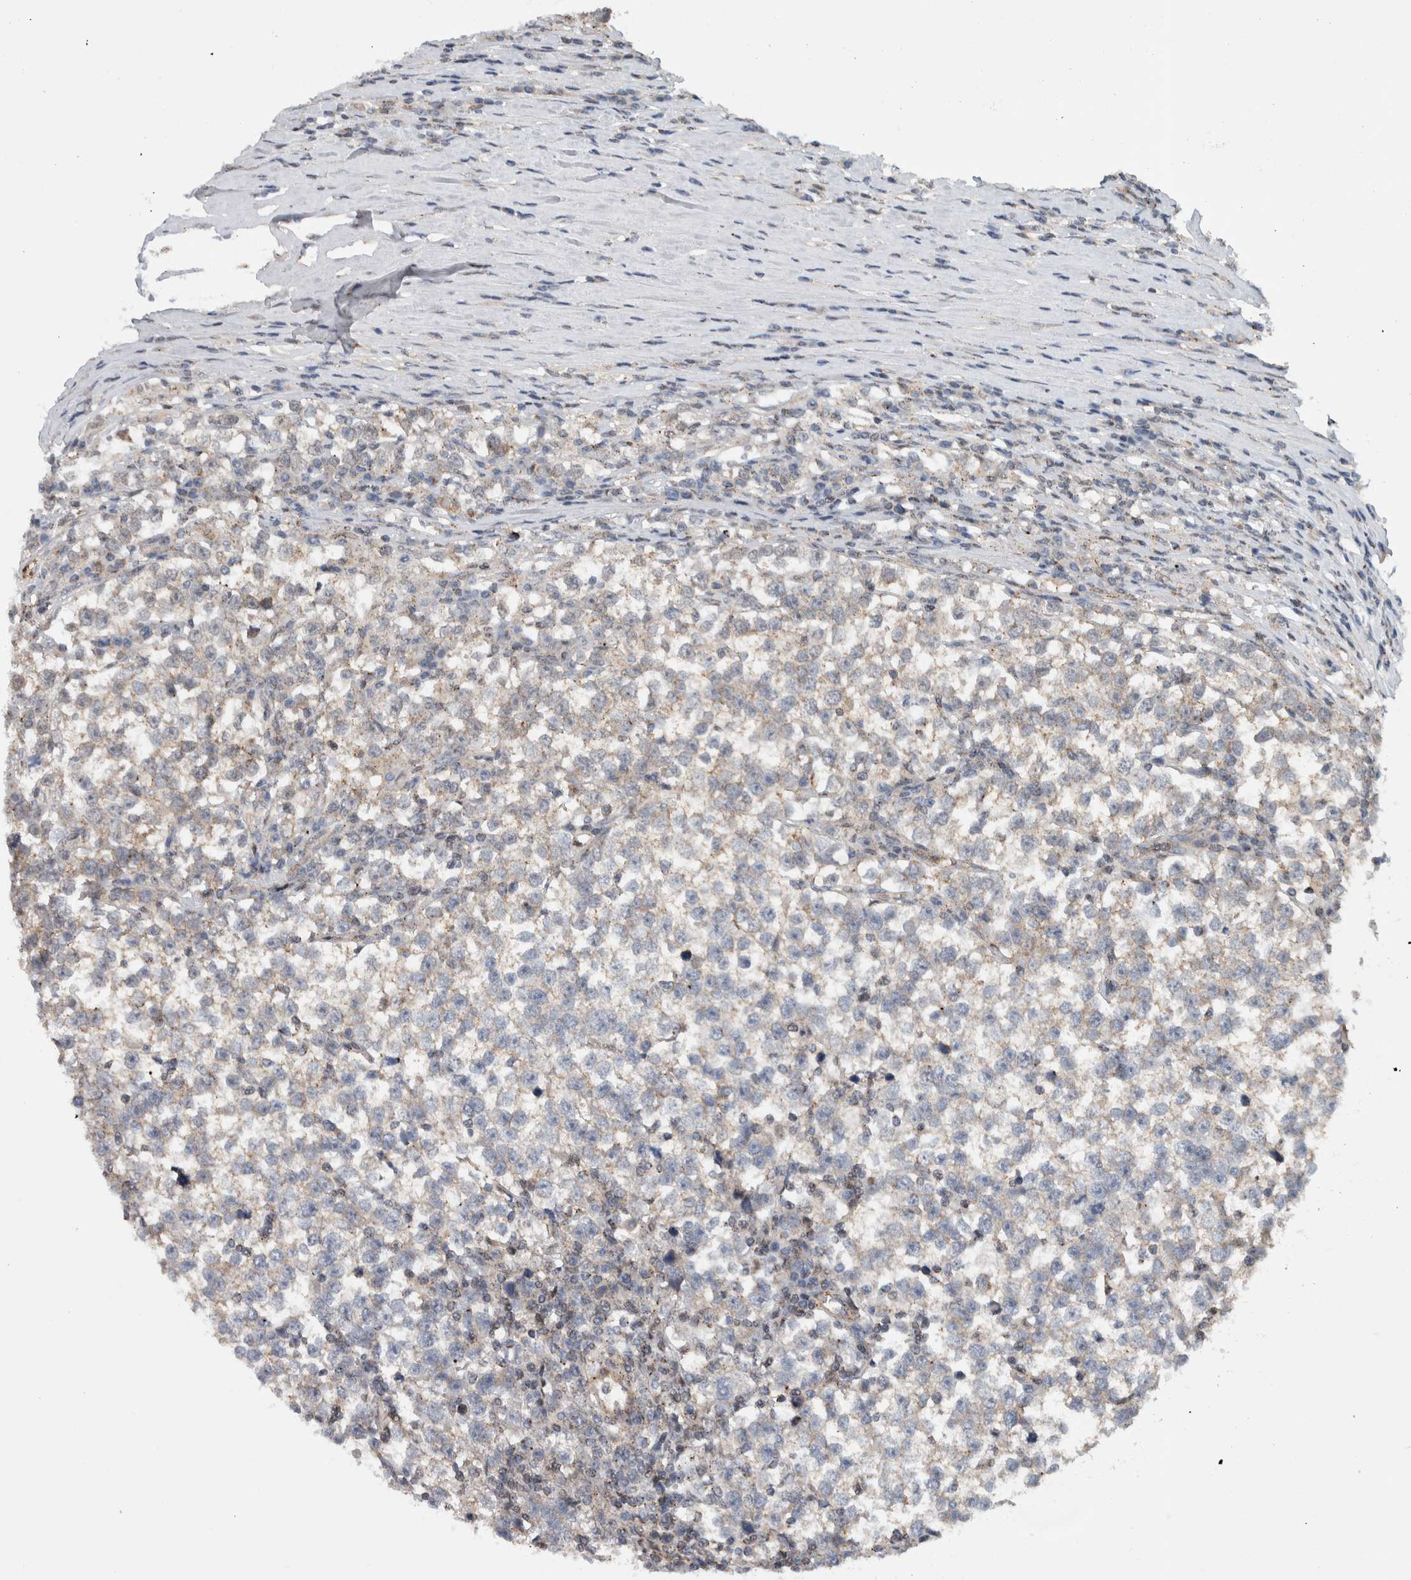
{"staining": {"intensity": "weak", "quantity": "<25%", "location": "cytoplasmic/membranous"}, "tissue": "testis cancer", "cell_type": "Tumor cells", "image_type": "cancer", "snomed": [{"axis": "morphology", "description": "Normal tissue, NOS"}, {"axis": "morphology", "description": "Seminoma, NOS"}, {"axis": "topography", "description": "Testis"}], "caption": "The photomicrograph demonstrates no staining of tumor cells in testis seminoma. The staining was performed using DAB to visualize the protein expression in brown, while the nuclei were stained in blue with hematoxylin (Magnification: 20x).", "gene": "MSL1", "patient": {"sex": "male", "age": 43}}